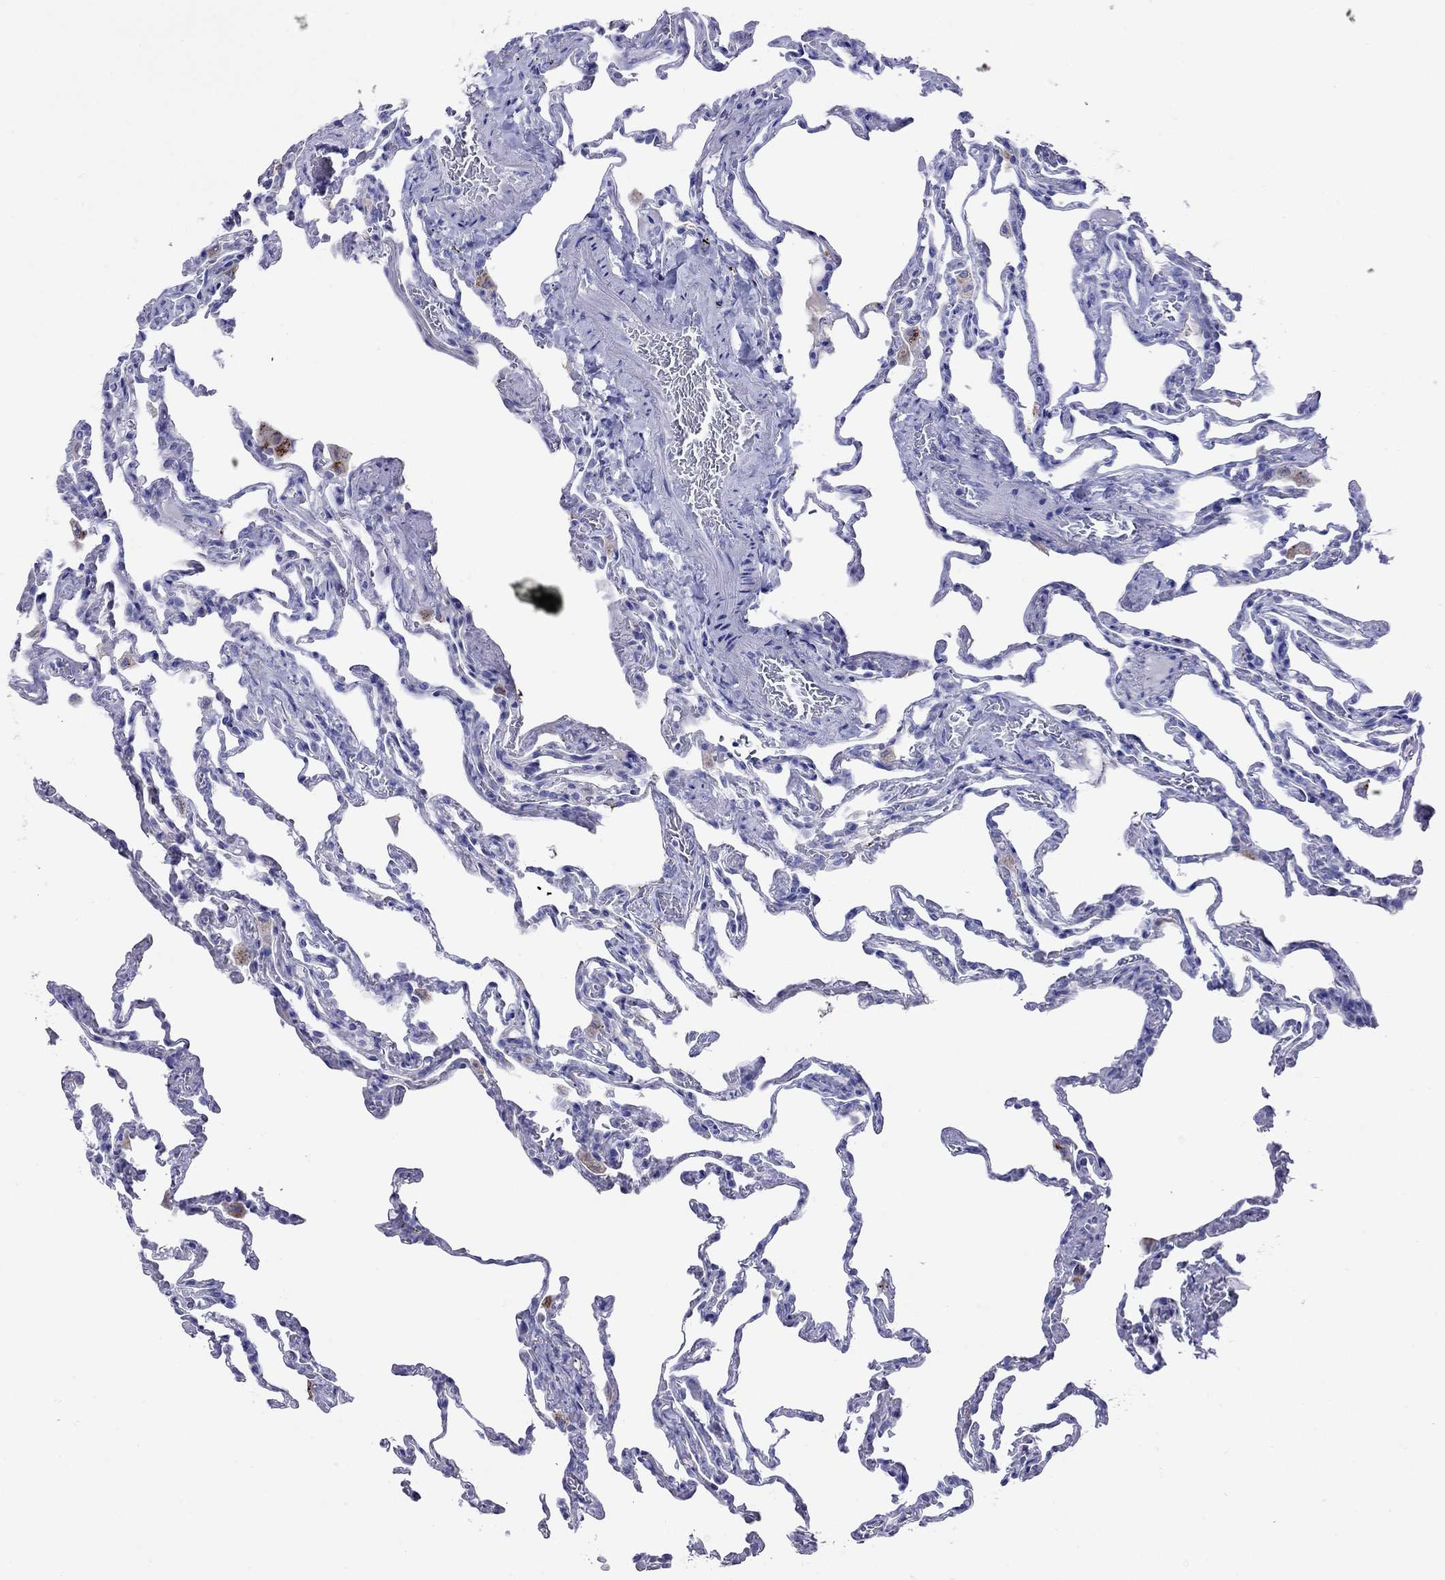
{"staining": {"intensity": "negative", "quantity": "none", "location": "none"}, "tissue": "lung", "cell_type": "Alveolar cells", "image_type": "normal", "snomed": [{"axis": "morphology", "description": "Normal tissue, NOS"}, {"axis": "topography", "description": "Lung"}], "caption": "Protein analysis of unremarkable lung demonstrates no significant expression in alveolar cells. The staining is performed using DAB brown chromogen with nuclei counter-stained in using hematoxylin.", "gene": "CLPSL2", "patient": {"sex": "female", "age": 43}}